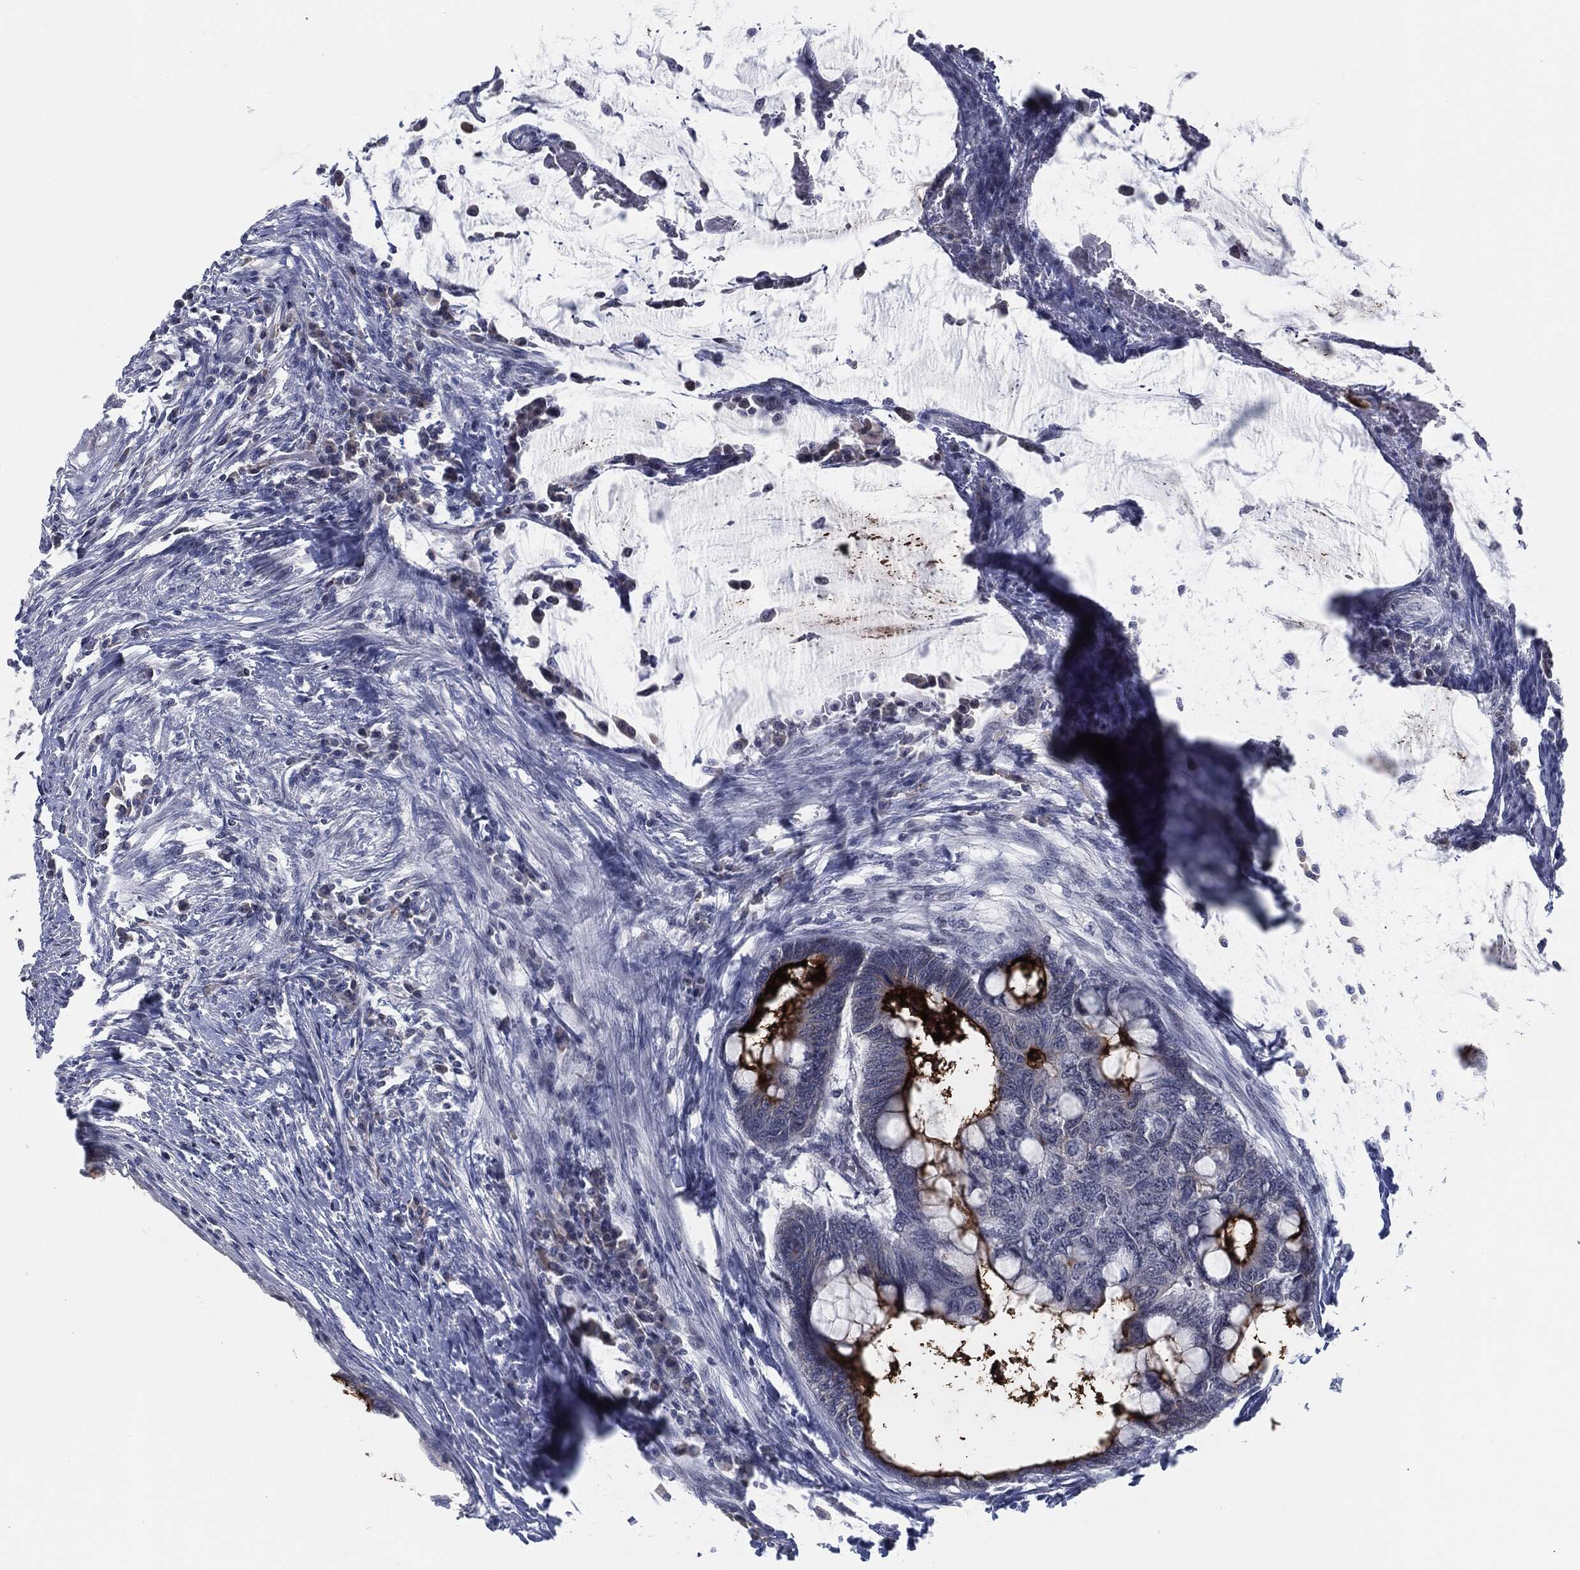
{"staining": {"intensity": "strong", "quantity": "25%-75%", "location": "cytoplasmic/membranous"}, "tissue": "colorectal cancer", "cell_type": "Tumor cells", "image_type": "cancer", "snomed": [{"axis": "morphology", "description": "Normal tissue, NOS"}, {"axis": "morphology", "description": "Adenocarcinoma, NOS"}, {"axis": "topography", "description": "Rectum"}, {"axis": "topography", "description": "Peripheral nerve tissue"}], "caption": "This is an image of IHC staining of colorectal adenocarcinoma, which shows strong expression in the cytoplasmic/membranous of tumor cells.", "gene": "PROM1", "patient": {"sex": "male", "age": 92}}